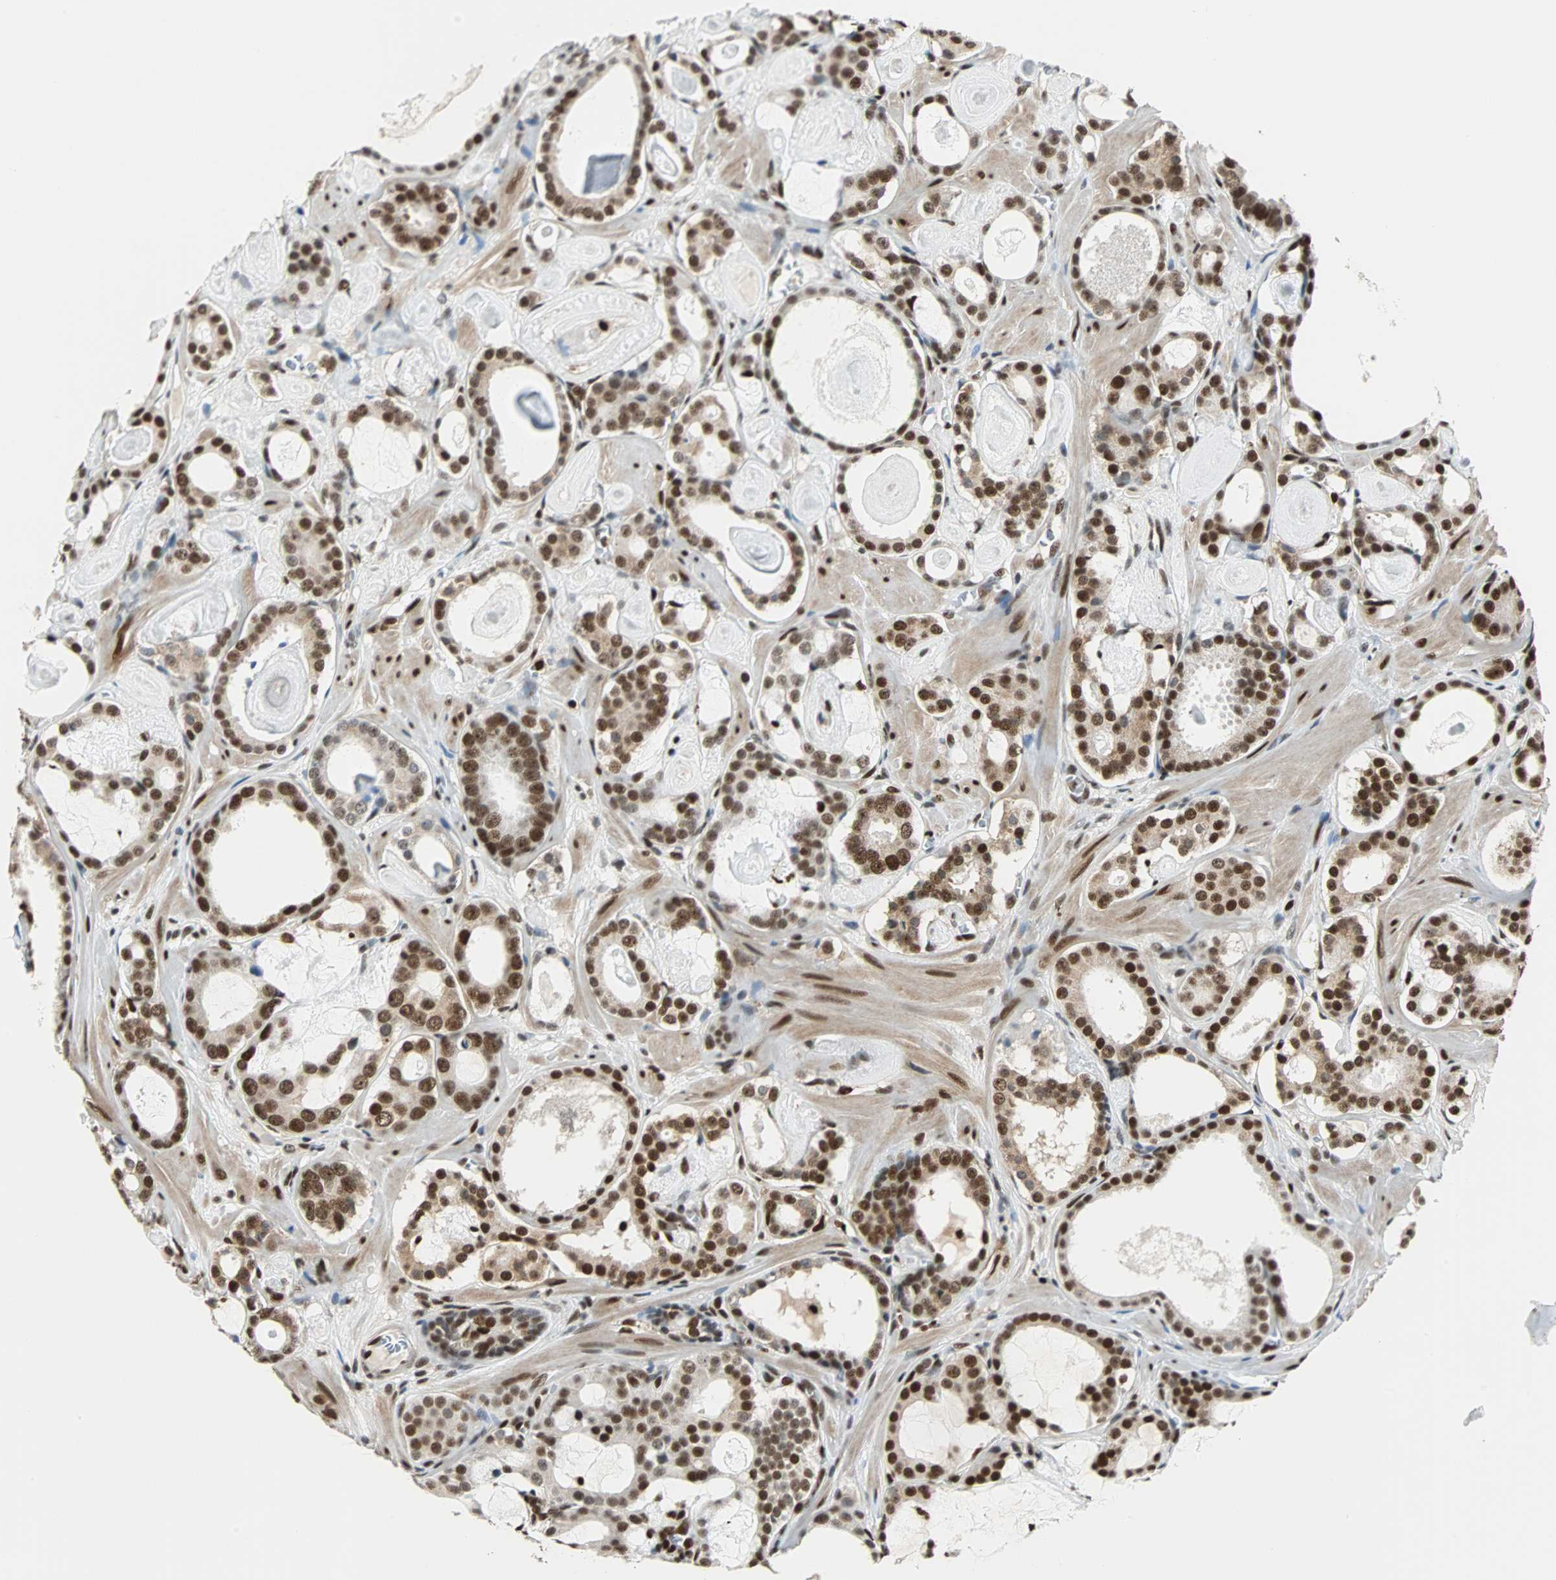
{"staining": {"intensity": "strong", "quantity": ">75%", "location": "cytoplasmic/membranous,nuclear"}, "tissue": "prostate cancer", "cell_type": "Tumor cells", "image_type": "cancer", "snomed": [{"axis": "morphology", "description": "Adenocarcinoma, Low grade"}, {"axis": "topography", "description": "Prostate"}], "caption": "Low-grade adenocarcinoma (prostate) stained for a protein reveals strong cytoplasmic/membranous and nuclear positivity in tumor cells.", "gene": "XRCC4", "patient": {"sex": "male", "age": 57}}